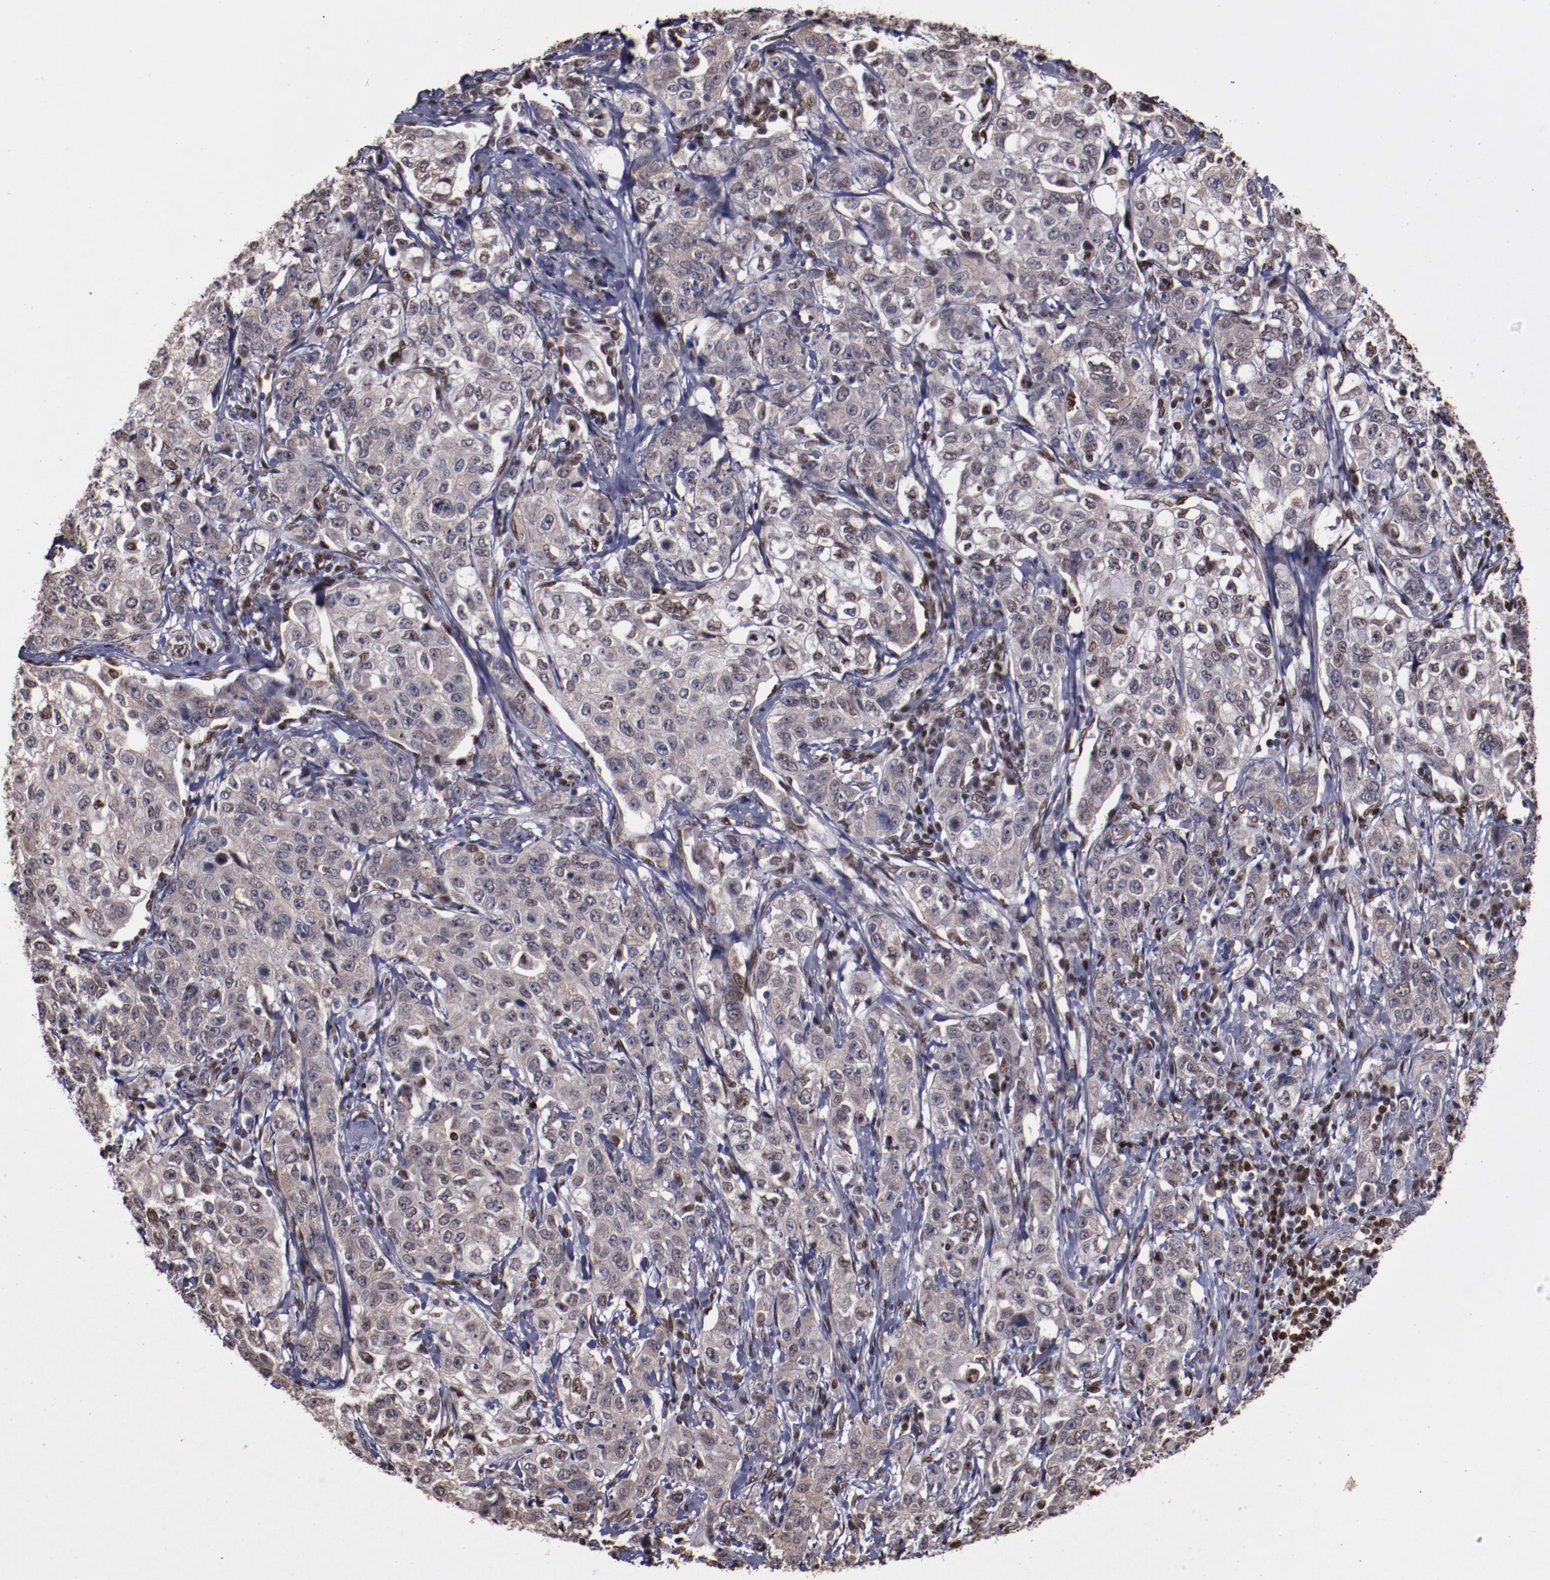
{"staining": {"intensity": "weak", "quantity": ">75%", "location": "cytoplasmic/membranous,nuclear"}, "tissue": "stomach cancer", "cell_type": "Tumor cells", "image_type": "cancer", "snomed": [{"axis": "morphology", "description": "Adenocarcinoma, NOS"}, {"axis": "topography", "description": "Stomach"}], "caption": "This is an image of IHC staining of stomach cancer (adenocarcinoma), which shows weak expression in the cytoplasmic/membranous and nuclear of tumor cells.", "gene": "APEX1", "patient": {"sex": "male", "age": 48}}